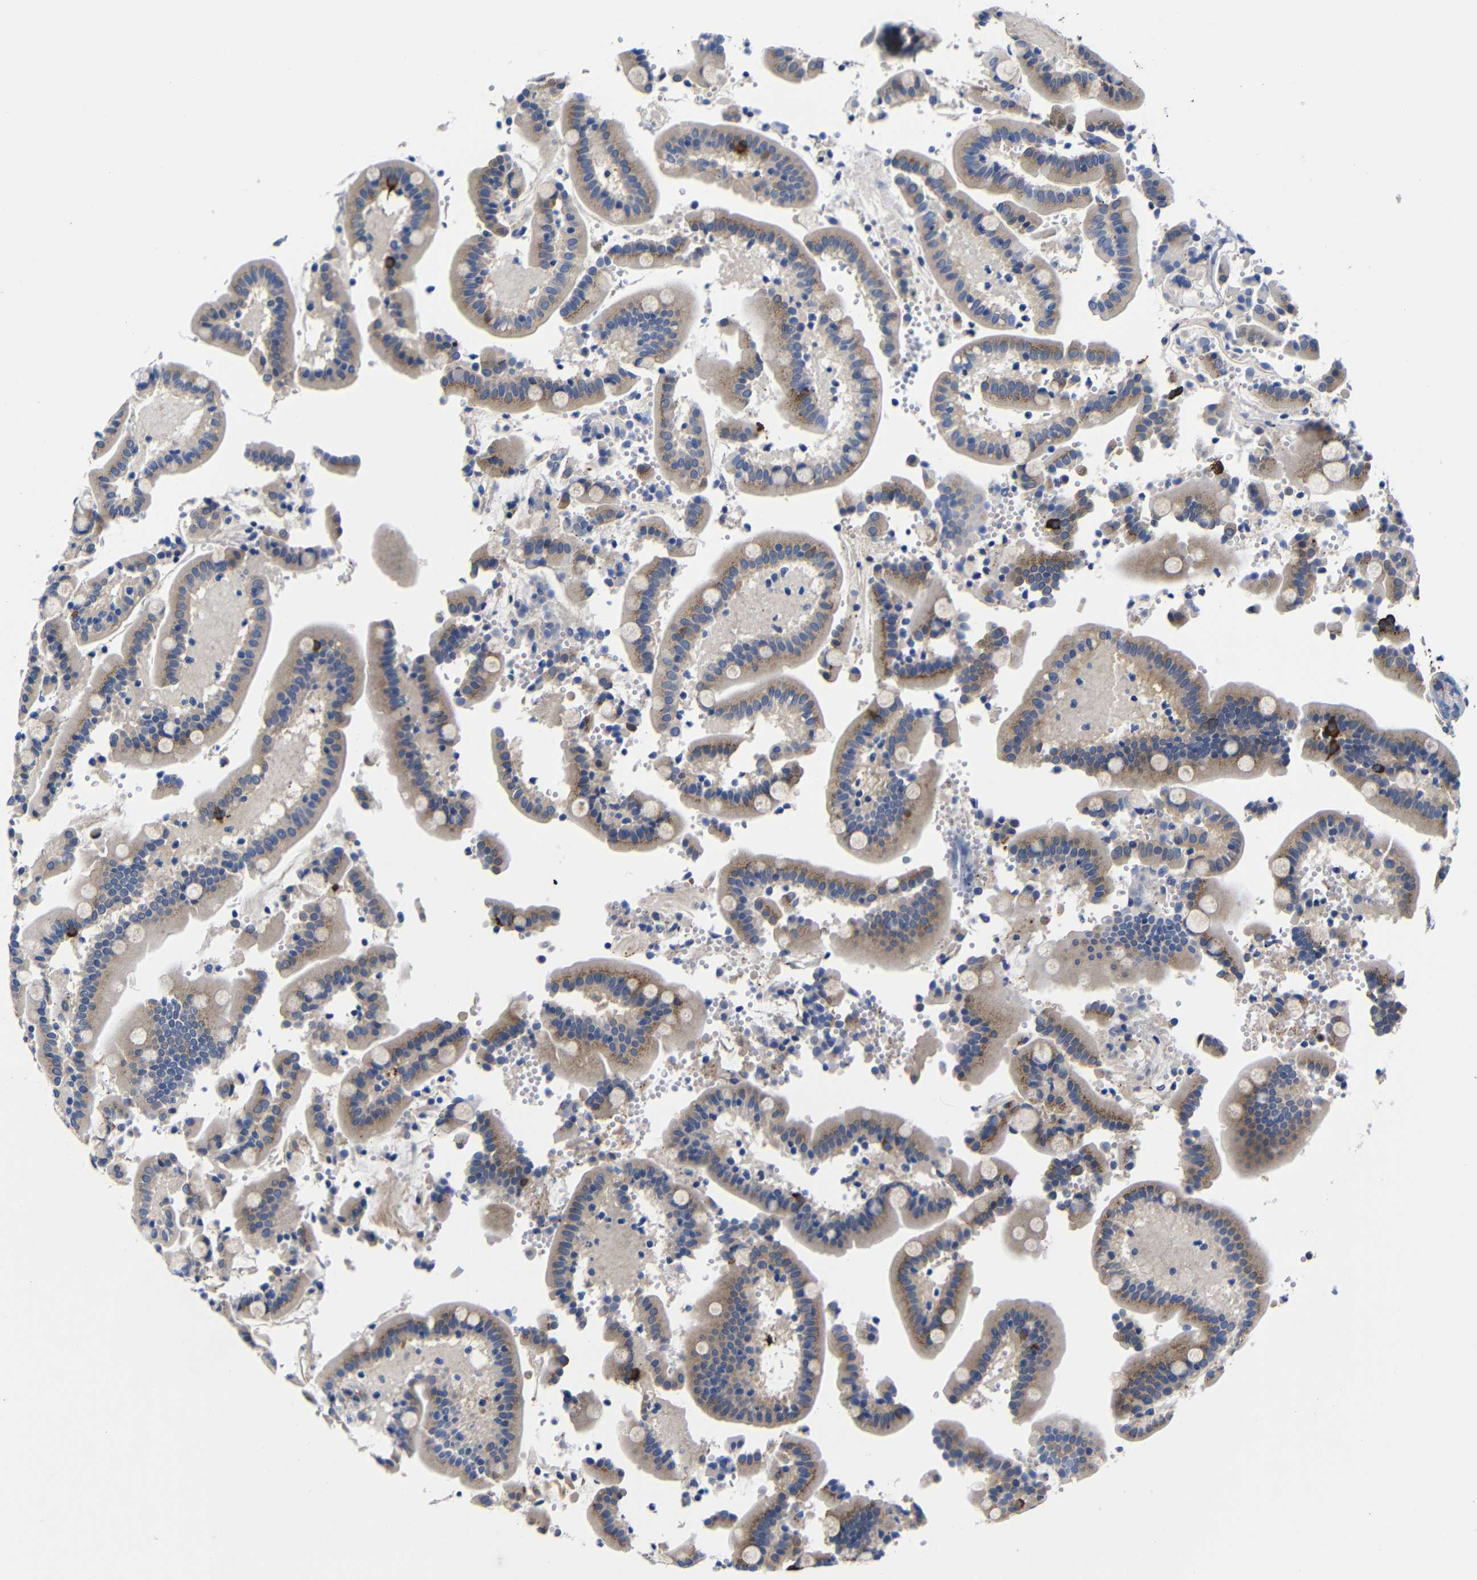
{"staining": {"intensity": "moderate", "quantity": "25%-75%", "location": "cytoplasmic/membranous"}, "tissue": "duodenum", "cell_type": "Glandular cells", "image_type": "normal", "snomed": [{"axis": "morphology", "description": "Normal tissue, NOS"}, {"axis": "topography", "description": "Small intestine, NOS"}], "caption": "This micrograph reveals immunohistochemistry (IHC) staining of unremarkable duodenum, with medium moderate cytoplasmic/membranous expression in about 25%-75% of glandular cells.", "gene": "LRIG1", "patient": {"sex": "female", "age": 71}}